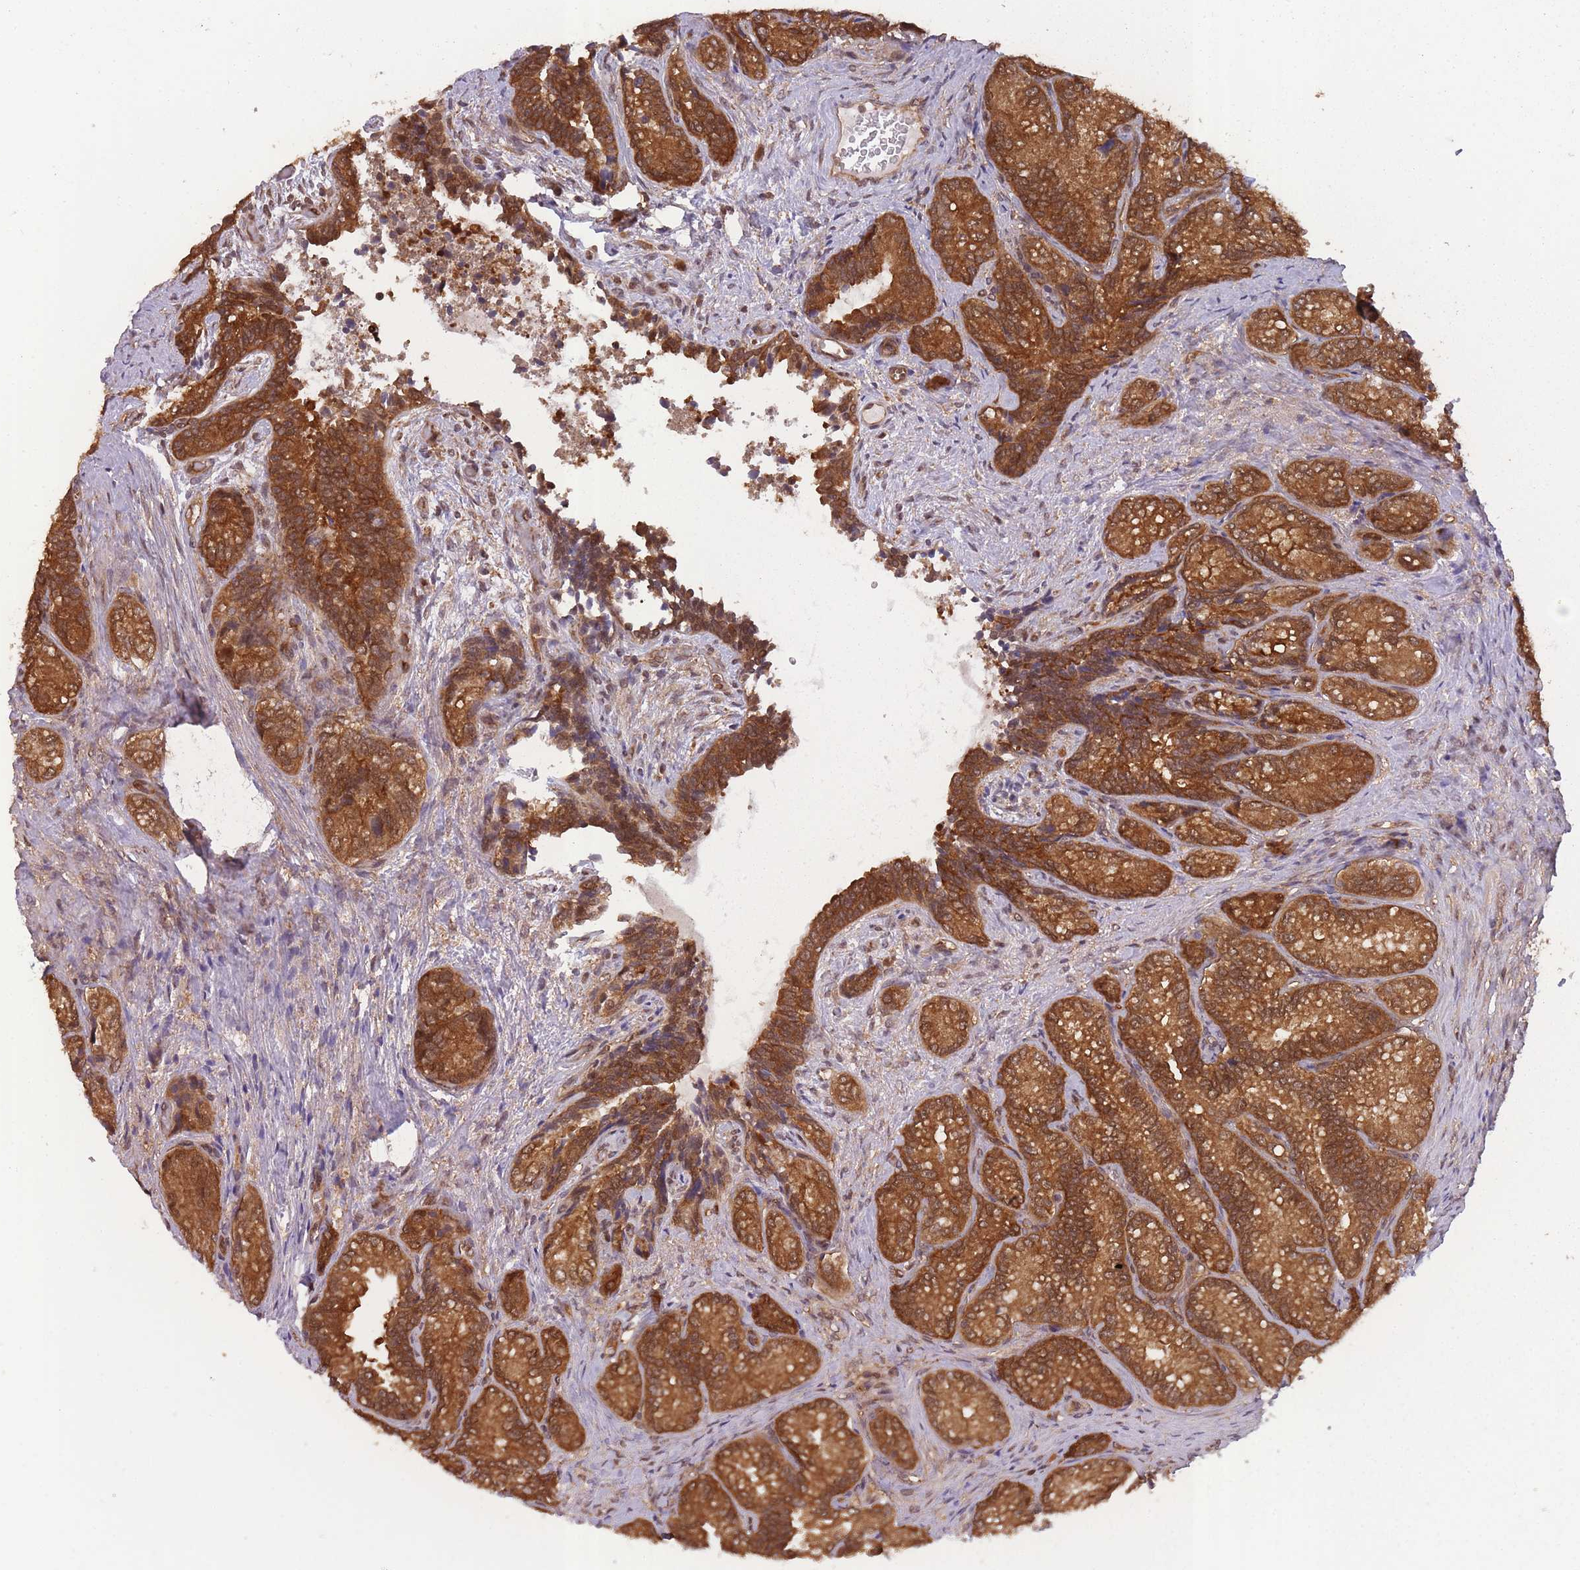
{"staining": {"intensity": "strong", "quantity": ">75%", "location": "cytoplasmic/membranous,nuclear"}, "tissue": "seminal vesicle", "cell_type": "Glandular cells", "image_type": "normal", "snomed": [{"axis": "morphology", "description": "Normal tissue, NOS"}, {"axis": "topography", "description": "Seminal veicle"}], "caption": "Seminal vesicle stained with immunohistochemistry (IHC) demonstrates strong cytoplasmic/membranous,nuclear positivity in about >75% of glandular cells. (Brightfield microscopy of DAB IHC at high magnification).", "gene": "PPP6R3", "patient": {"sex": "male", "age": 58}}